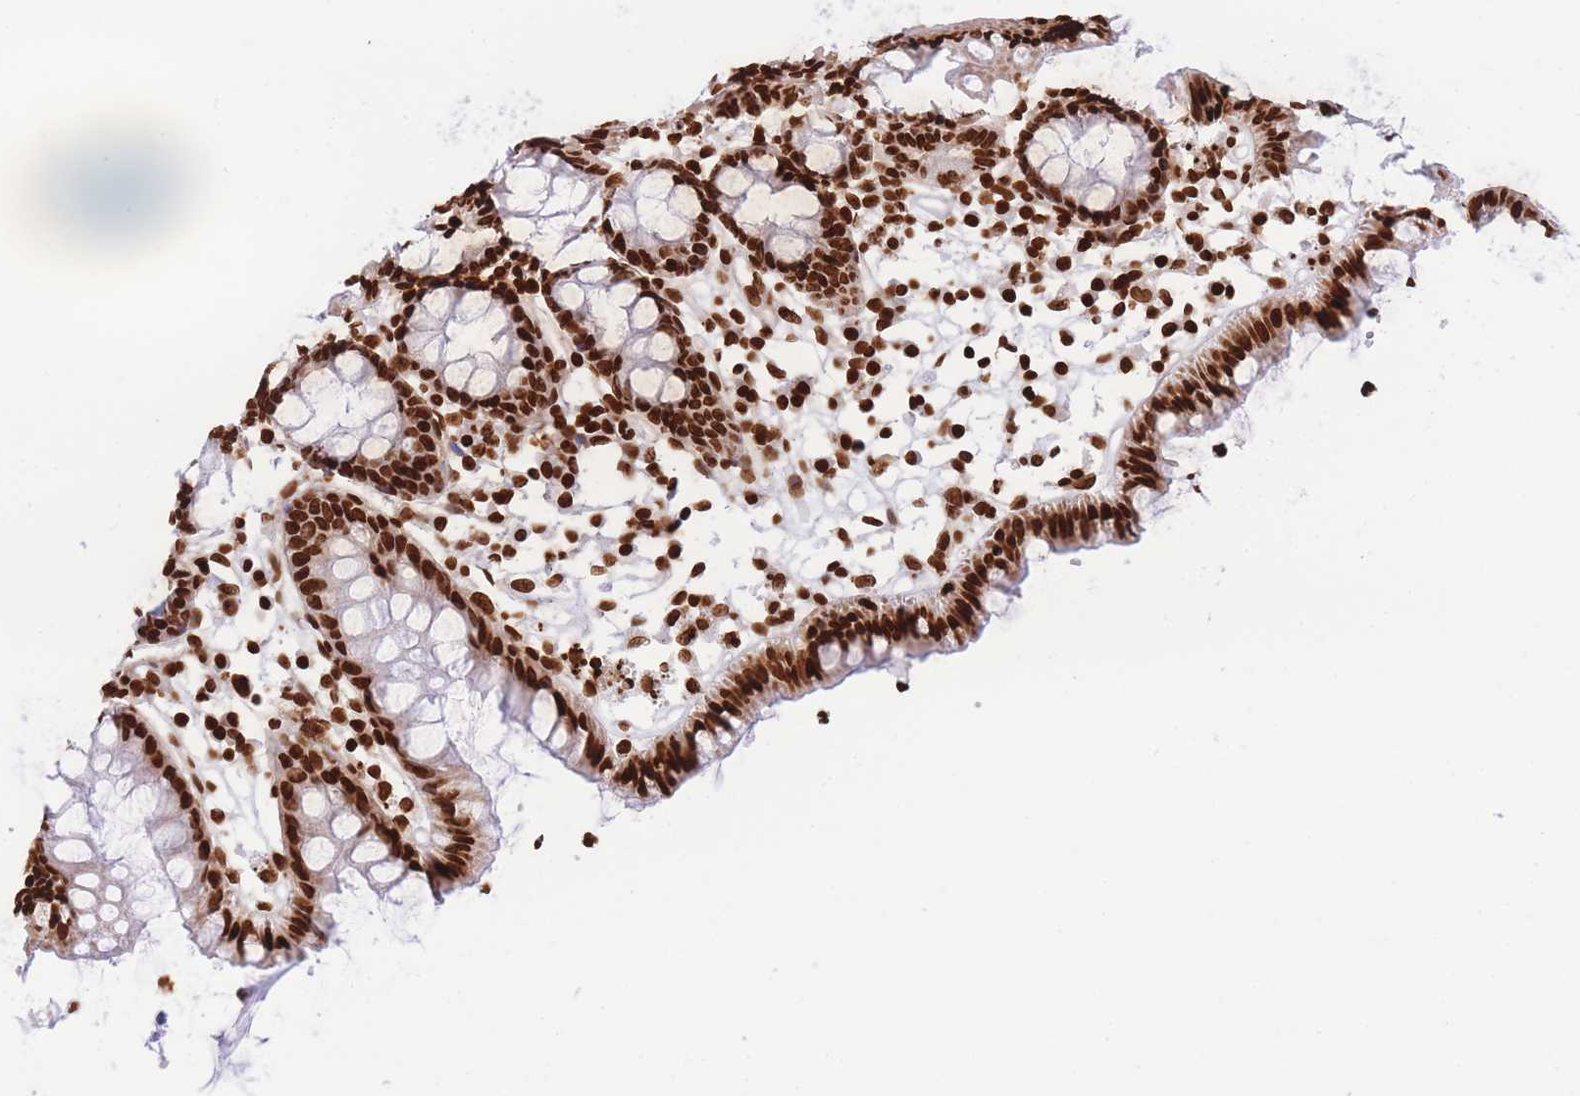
{"staining": {"intensity": "strong", "quantity": ">75%", "location": "nuclear"}, "tissue": "colon", "cell_type": "Glandular cells", "image_type": "normal", "snomed": [{"axis": "morphology", "description": "Normal tissue, NOS"}, {"axis": "topography", "description": "Colon"}], "caption": "Colon was stained to show a protein in brown. There is high levels of strong nuclear staining in approximately >75% of glandular cells. (brown staining indicates protein expression, while blue staining denotes nuclei).", "gene": "H2BC10", "patient": {"sex": "female", "age": 84}}